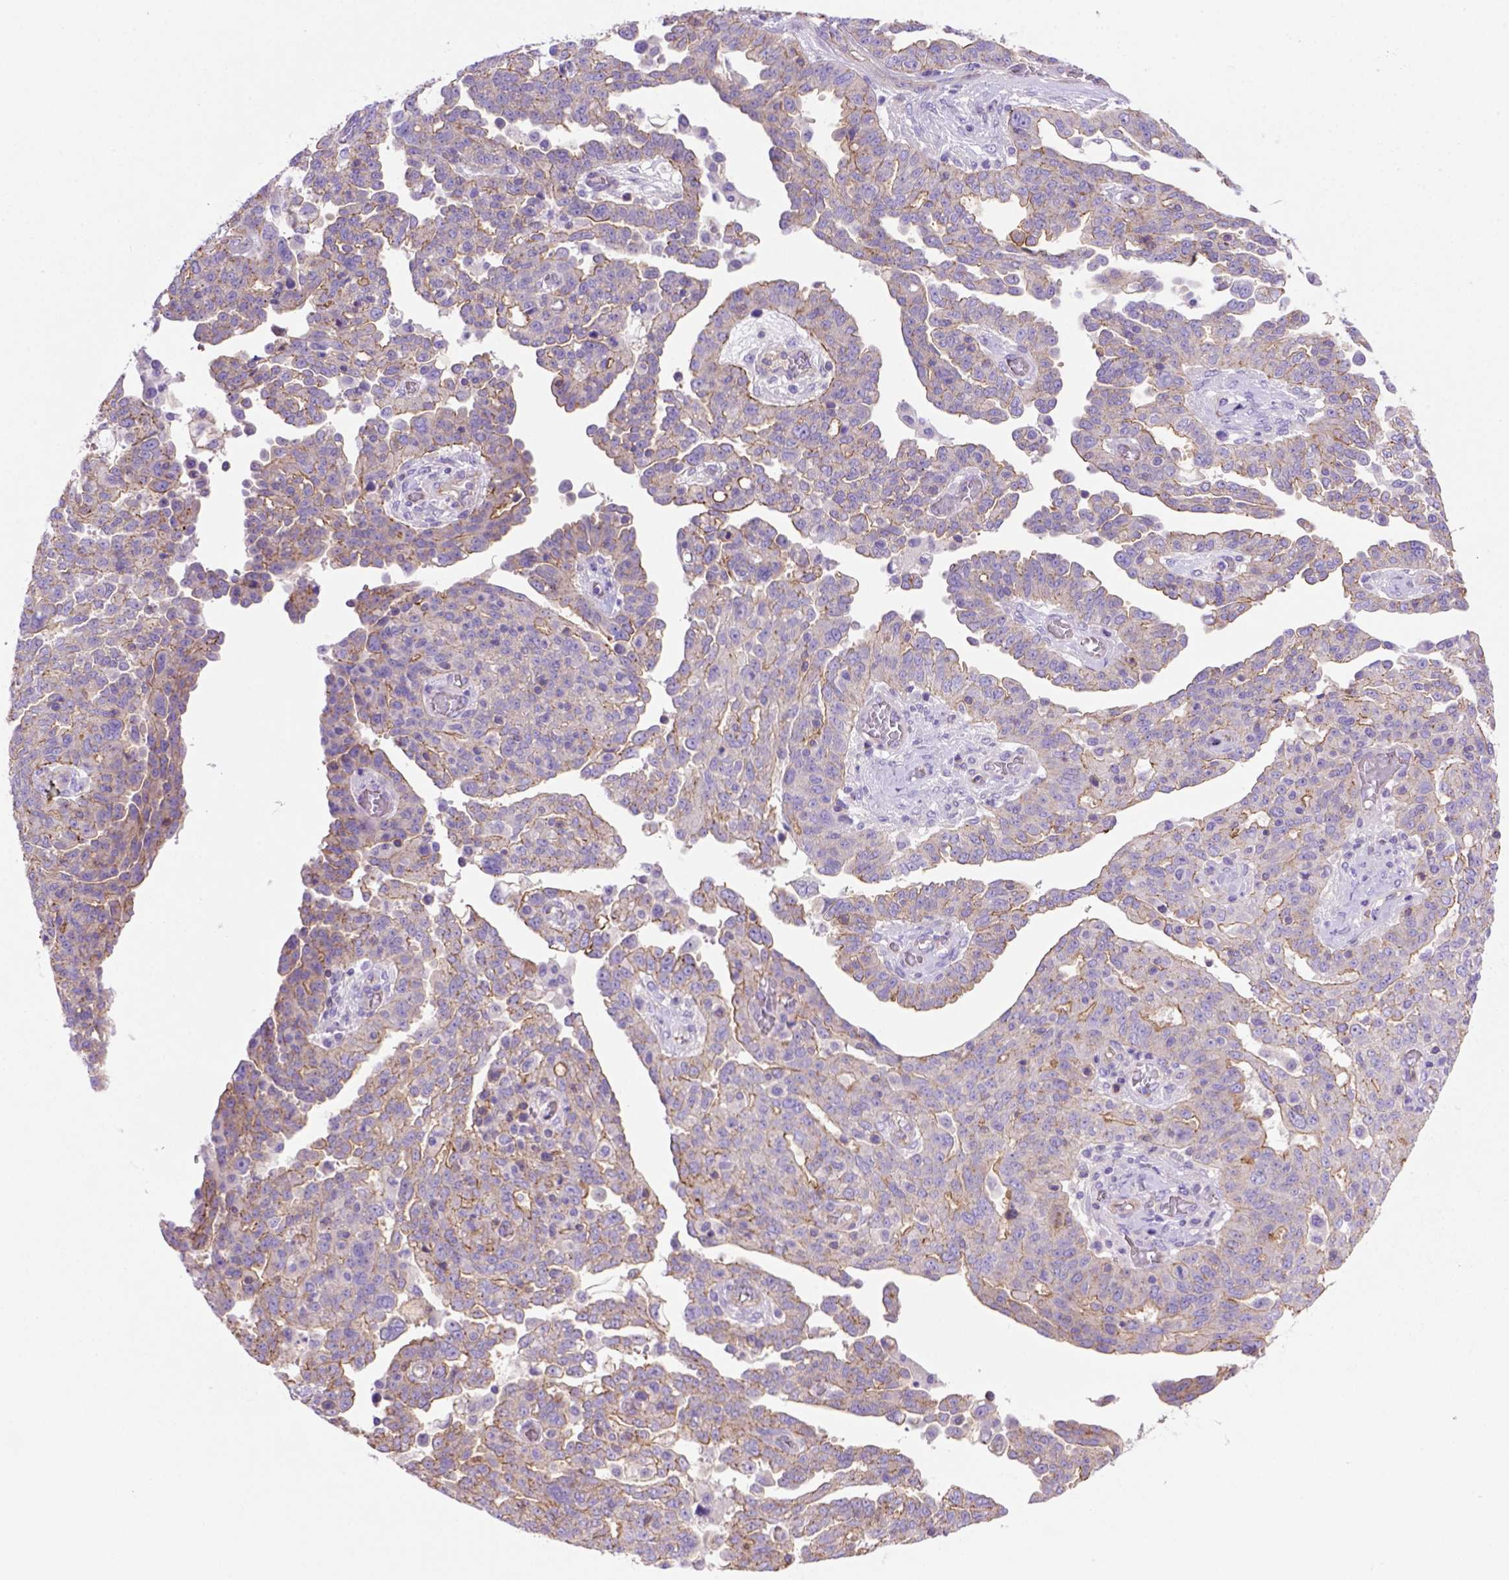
{"staining": {"intensity": "moderate", "quantity": ">75%", "location": "cytoplasmic/membranous"}, "tissue": "ovarian cancer", "cell_type": "Tumor cells", "image_type": "cancer", "snomed": [{"axis": "morphology", "description": "Cystadenocarcinoma, serous, NOS"}, {"axis": "topography", "description": "Ovary"}], "caption": "Tumor cells demonstrate medium levels of moderate cytoplasmic/membranous positivity in approximately >75% of cells in human ovarian cancer (serous cystadenocarcinoma).", "gene": "PEX12", "patient": {"sex": "female", "age": 67}}